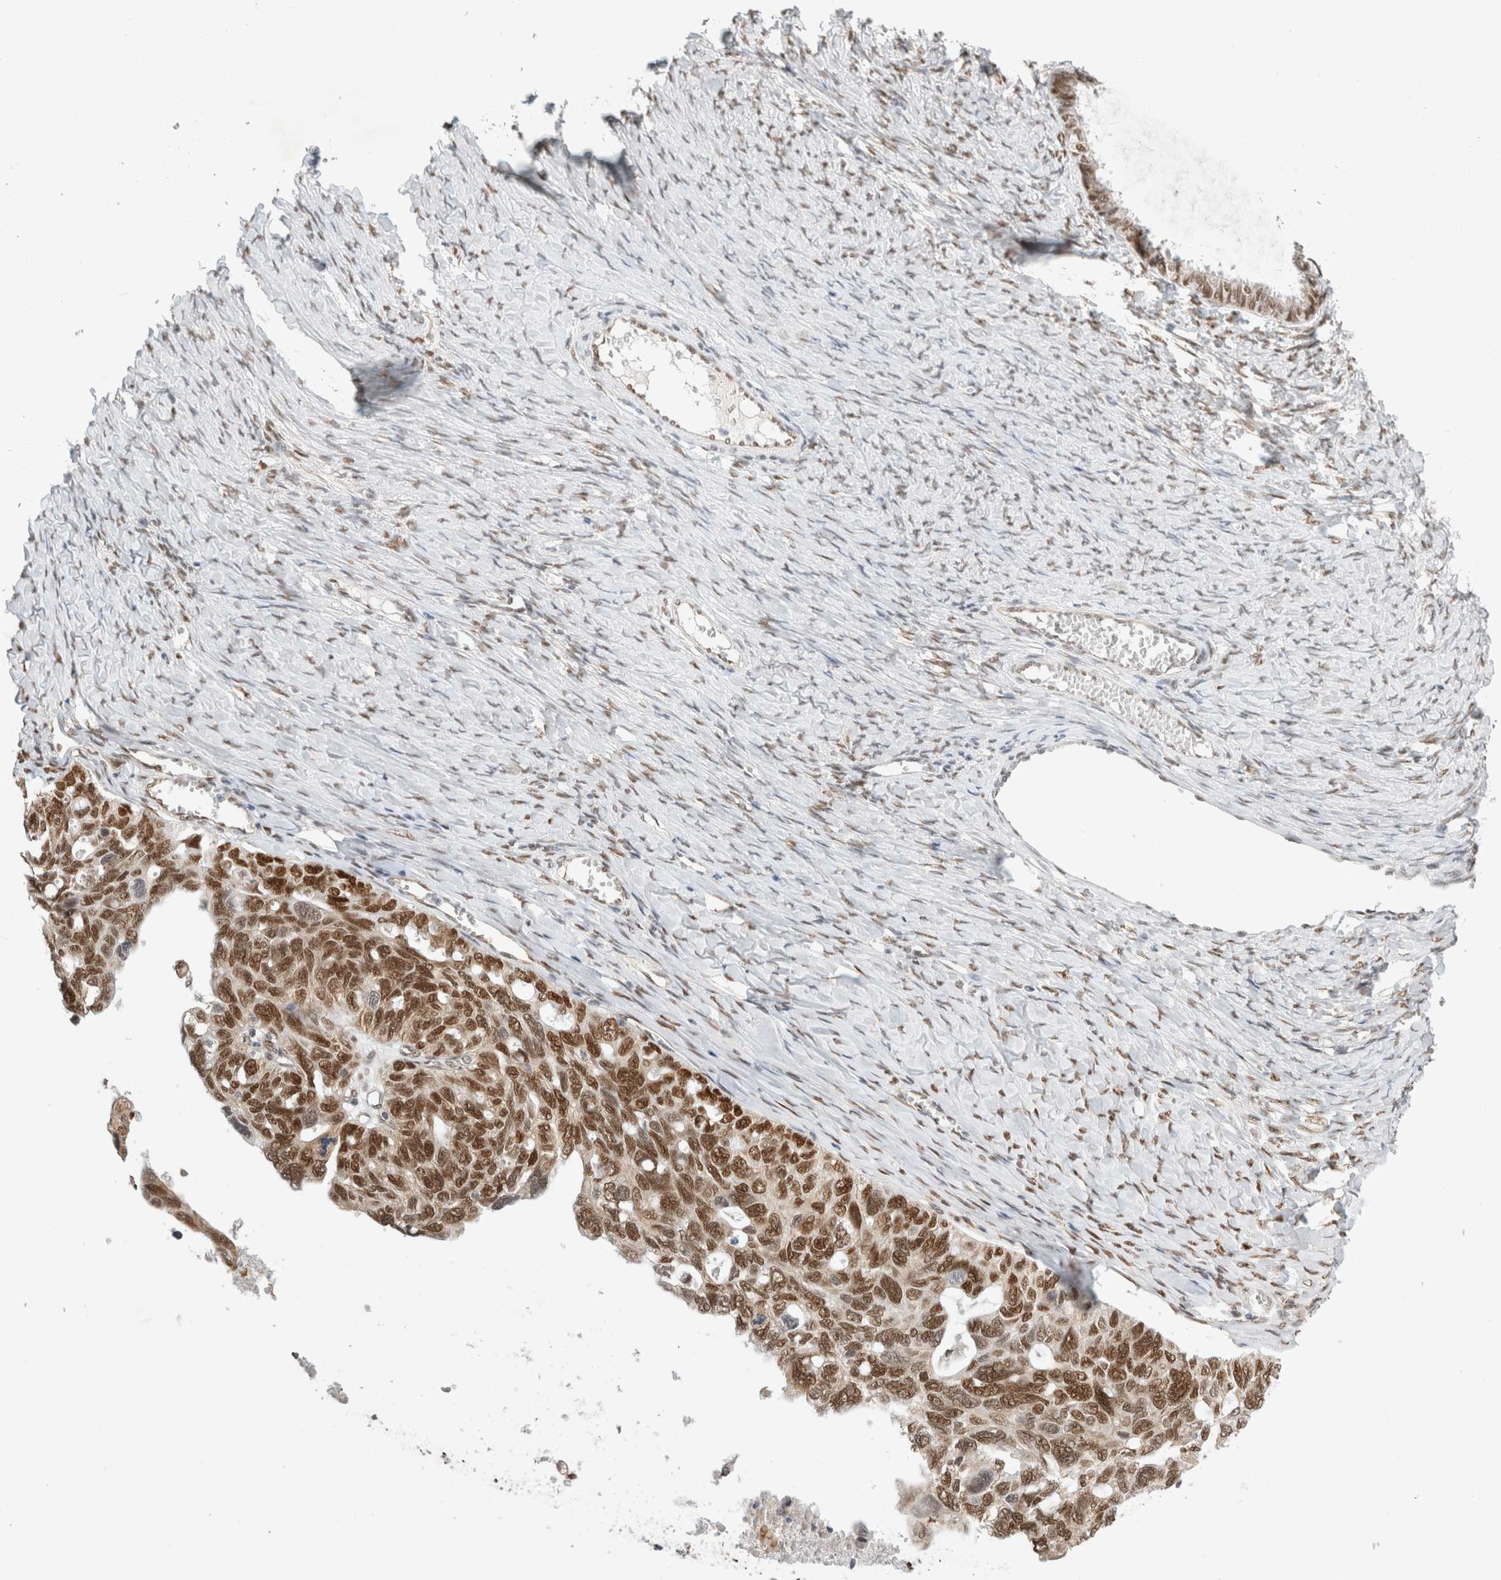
{"staining": {"intensity": "strong", "quantity": ">75%", "location": "nuclear"}, "tissue": "ovarian cancer", "cell_type": "Tumor cells", "image_type": "cancer", "snomed": [{"axis": "morphology", "description": "Cystadenocarcinoma, serous, NOS"}, {"axis": "topography", "description": "Ovary"}], "caption": "Serous cystadenocarcinoma (ovarian) stained with a brown dye displays strong nuclear positive staining in about >75% of tumor cells.", "gene": "GTF2I", "patient": {"sex": "female", "age": 79}}